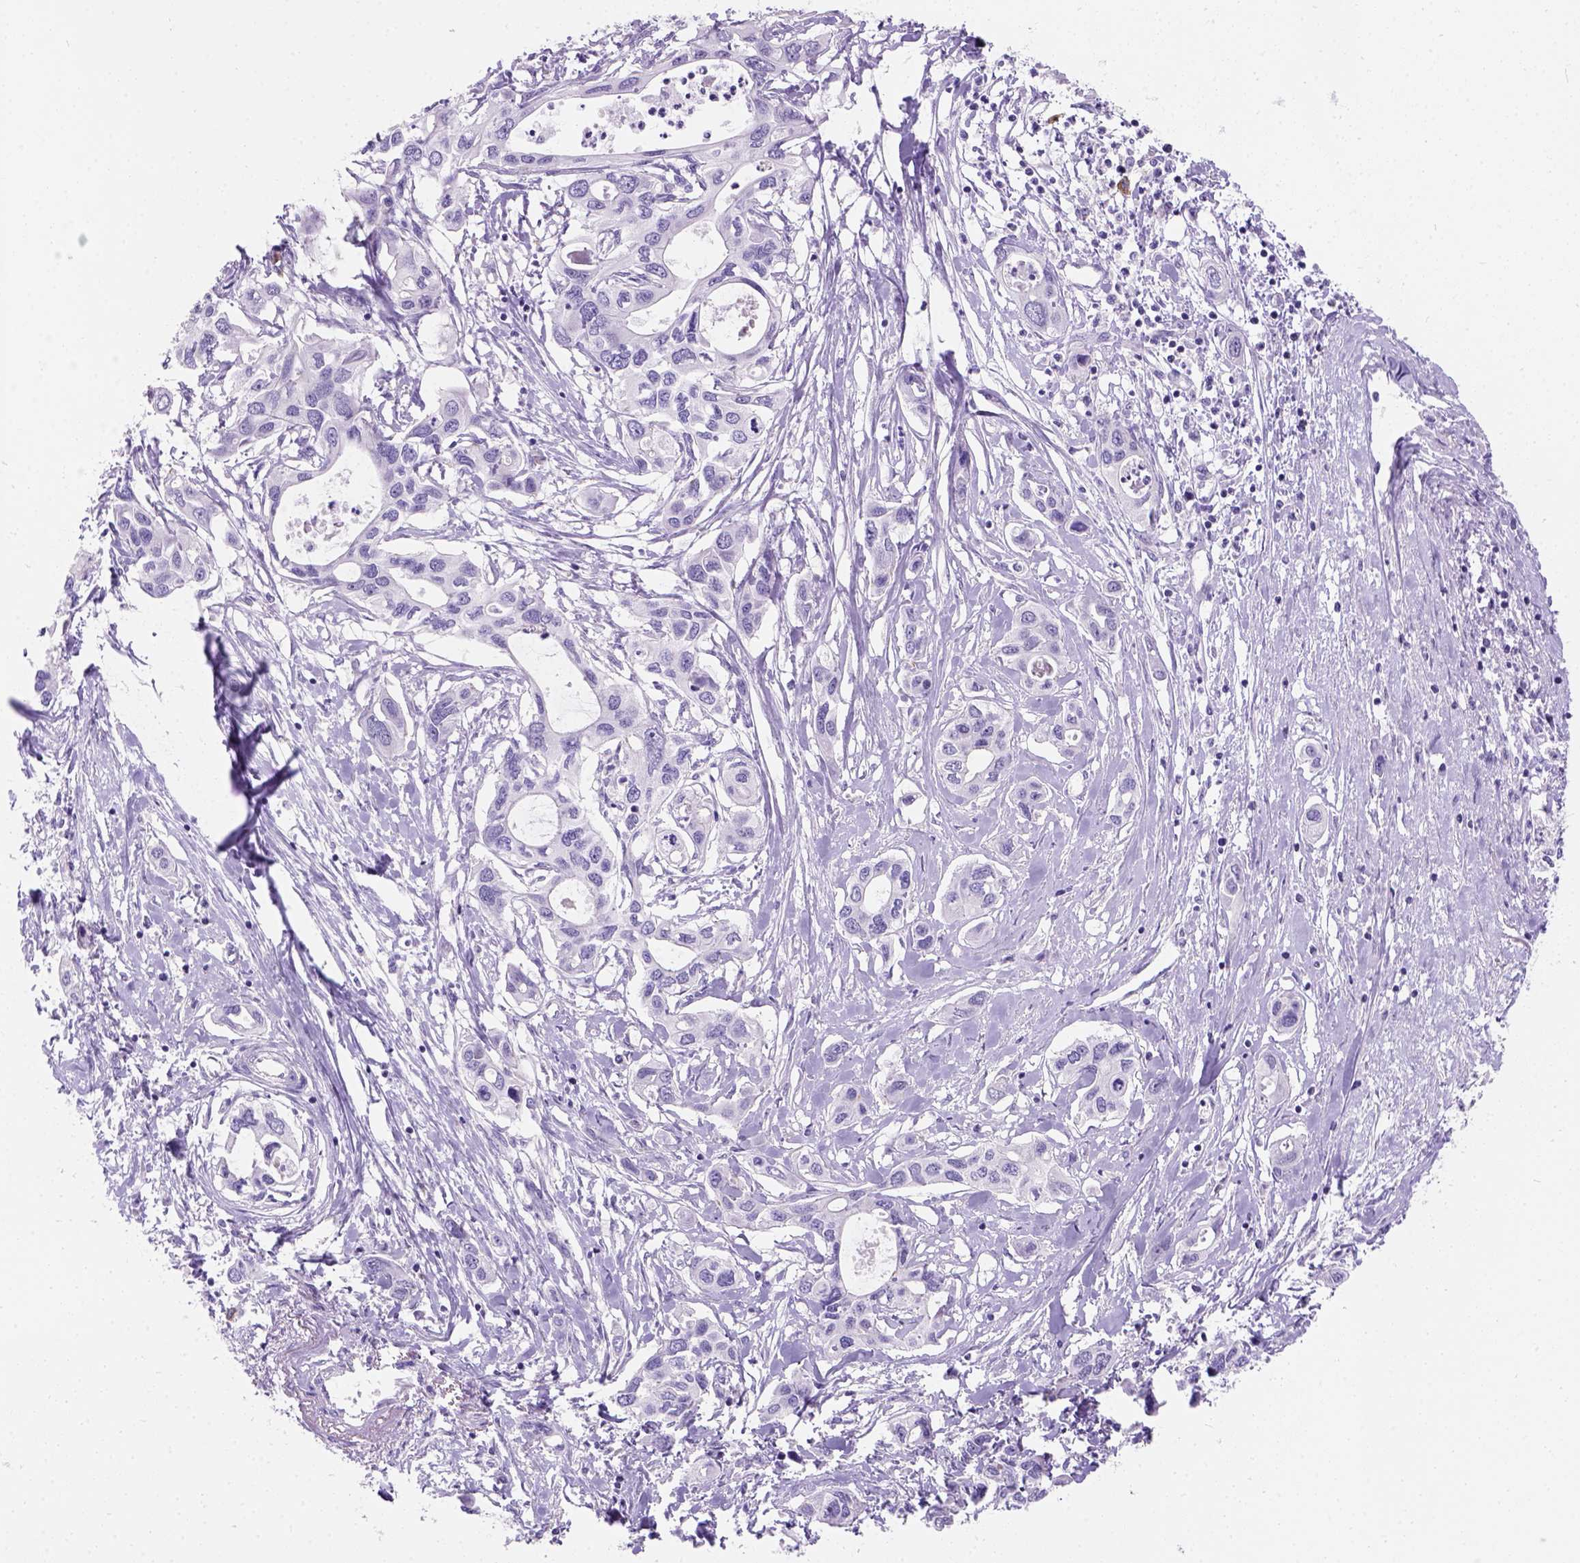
{"staining": {"intensity": "negative", "quantity": "none", "location": "none"}, "tissue": "pancreatic cancer", "cell_type": "Tumor cells", "image_type": "cancer", "snomed": [{"axis": "morphology", "description": "Adenocarcinoma, NOS"}, {"axis": "topography", "description": "Pancreas"}], "caption": "Immunohistochemistry (IHC) image of adenocarcinoma (pancreatic) stained for a protein (brown), which reveals no expression in tumor cells.", "gene": "C20orf144", "patient": {"sex": "male", "age": 60}}